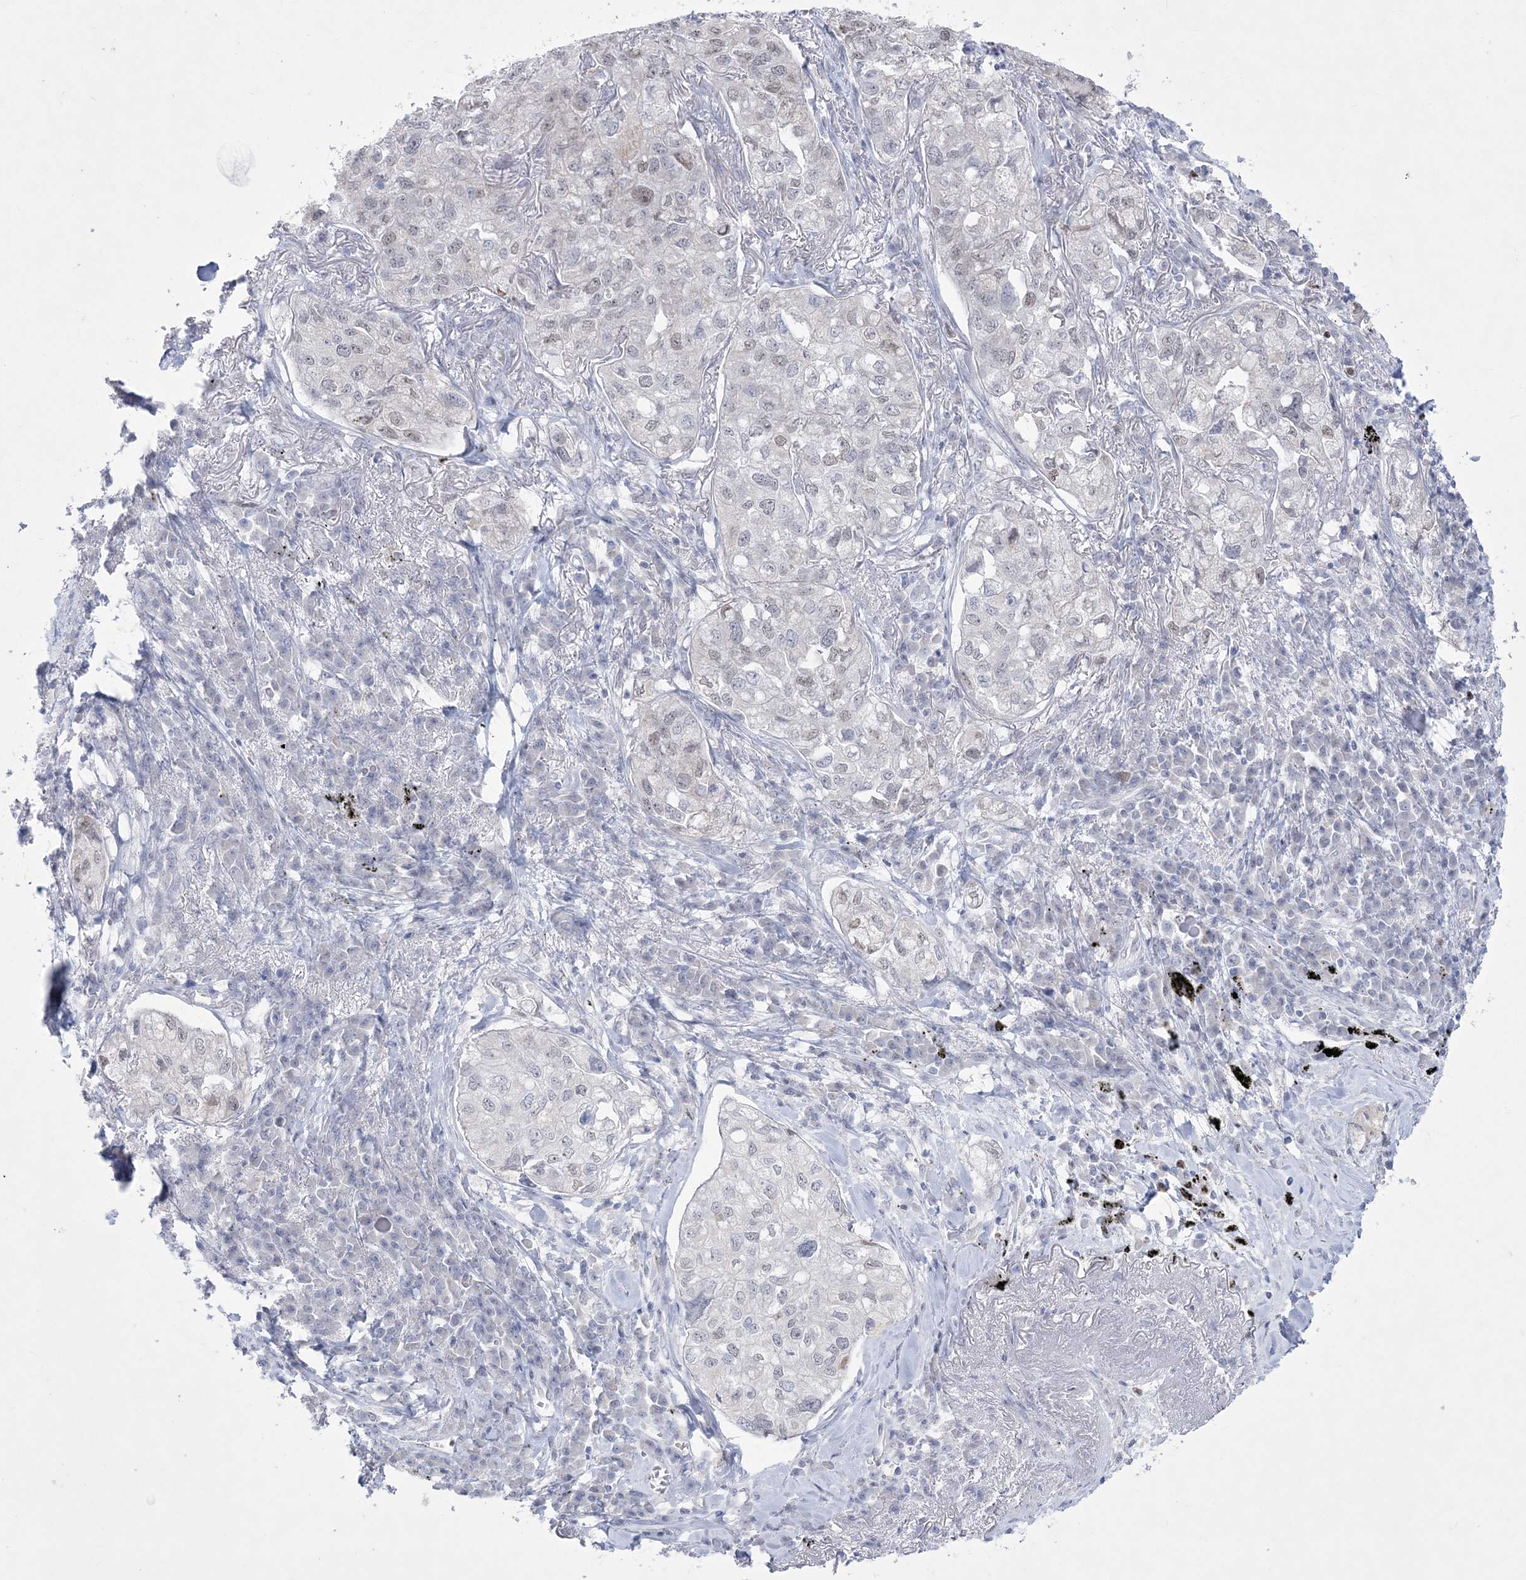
{"staining": {"intensity": "negative", "quantity": "none", "location": "none"}, "tissue": "lung cancer", "cell_type": "Tumor cells", "image_type": "cancer", "snomed": [{"axis": "morphology", "description": "Adenocarcinoma, NOS"}, {"axis": "topography", "description": "Lung"}], "caption": "Immunohistochemistry of lung cancer shows no positivity in tumor cells. (DAB immunohistochemistry (IHC) visualized using brightfield microscopy, high magnification).", "gene": "WDR27", "patient": {"sex": "male", "age": 65}}